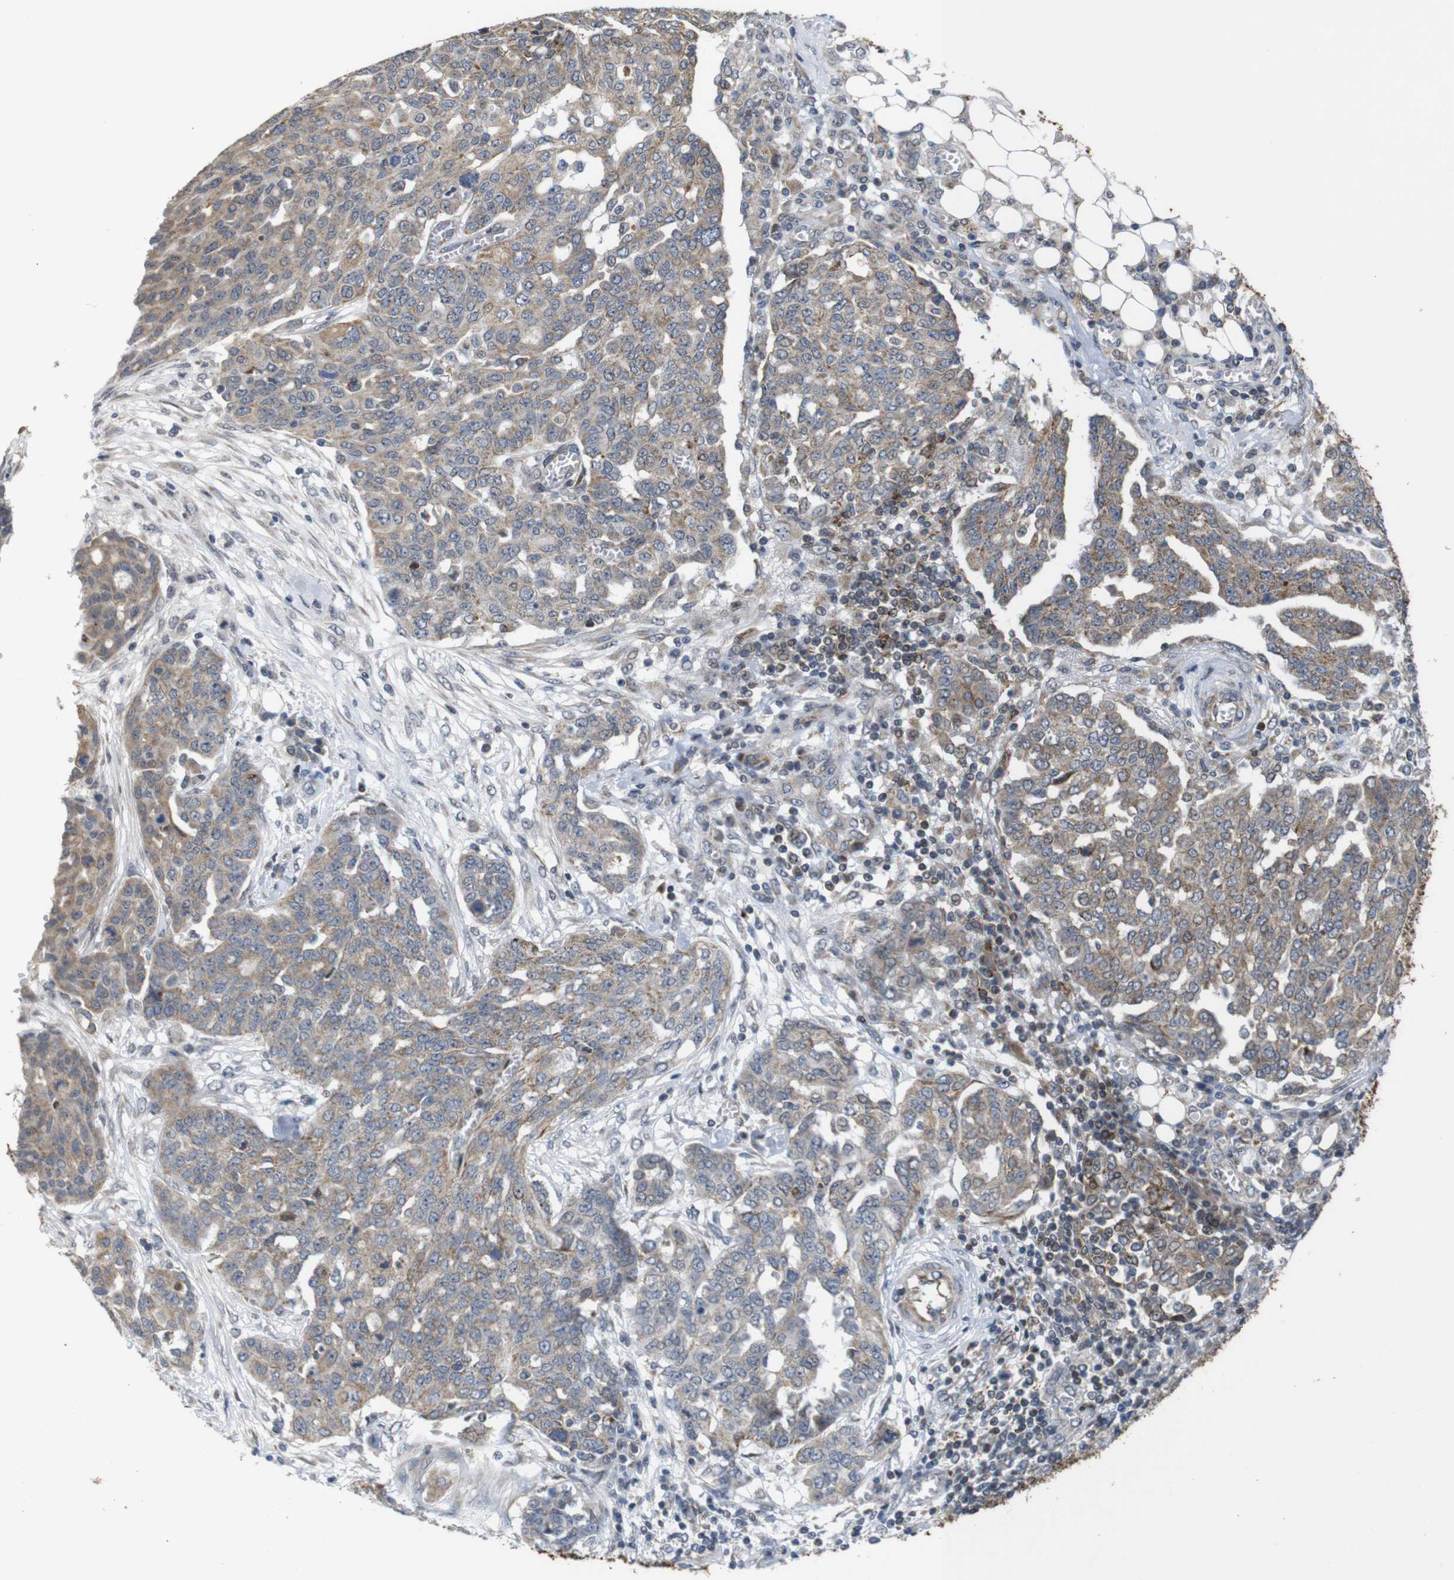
{"staining": {"intensity": "weak", "quantity": ">75%", "location": "cytoplasmic/membranous"}, "tissue": "ovarian cancer", "cell_type": "Tumor cells", "image_type": "cancer", "snomed": [{"axis": "morphology", "description": "Cystadenocarcinoma, serous, NOS"}, {"axis": "topography", "description": "Soft tissue"}, {"axis": "topography", "description": "Ovary"}], "caption": "Immunohistochemical staining of human ovarian cancer displays low levels of weak cytoplasmic/membranous expression in about >75% of tumor cells.", "gene": "ATP7B", "patient": {"sex": "female", "age": 57}}